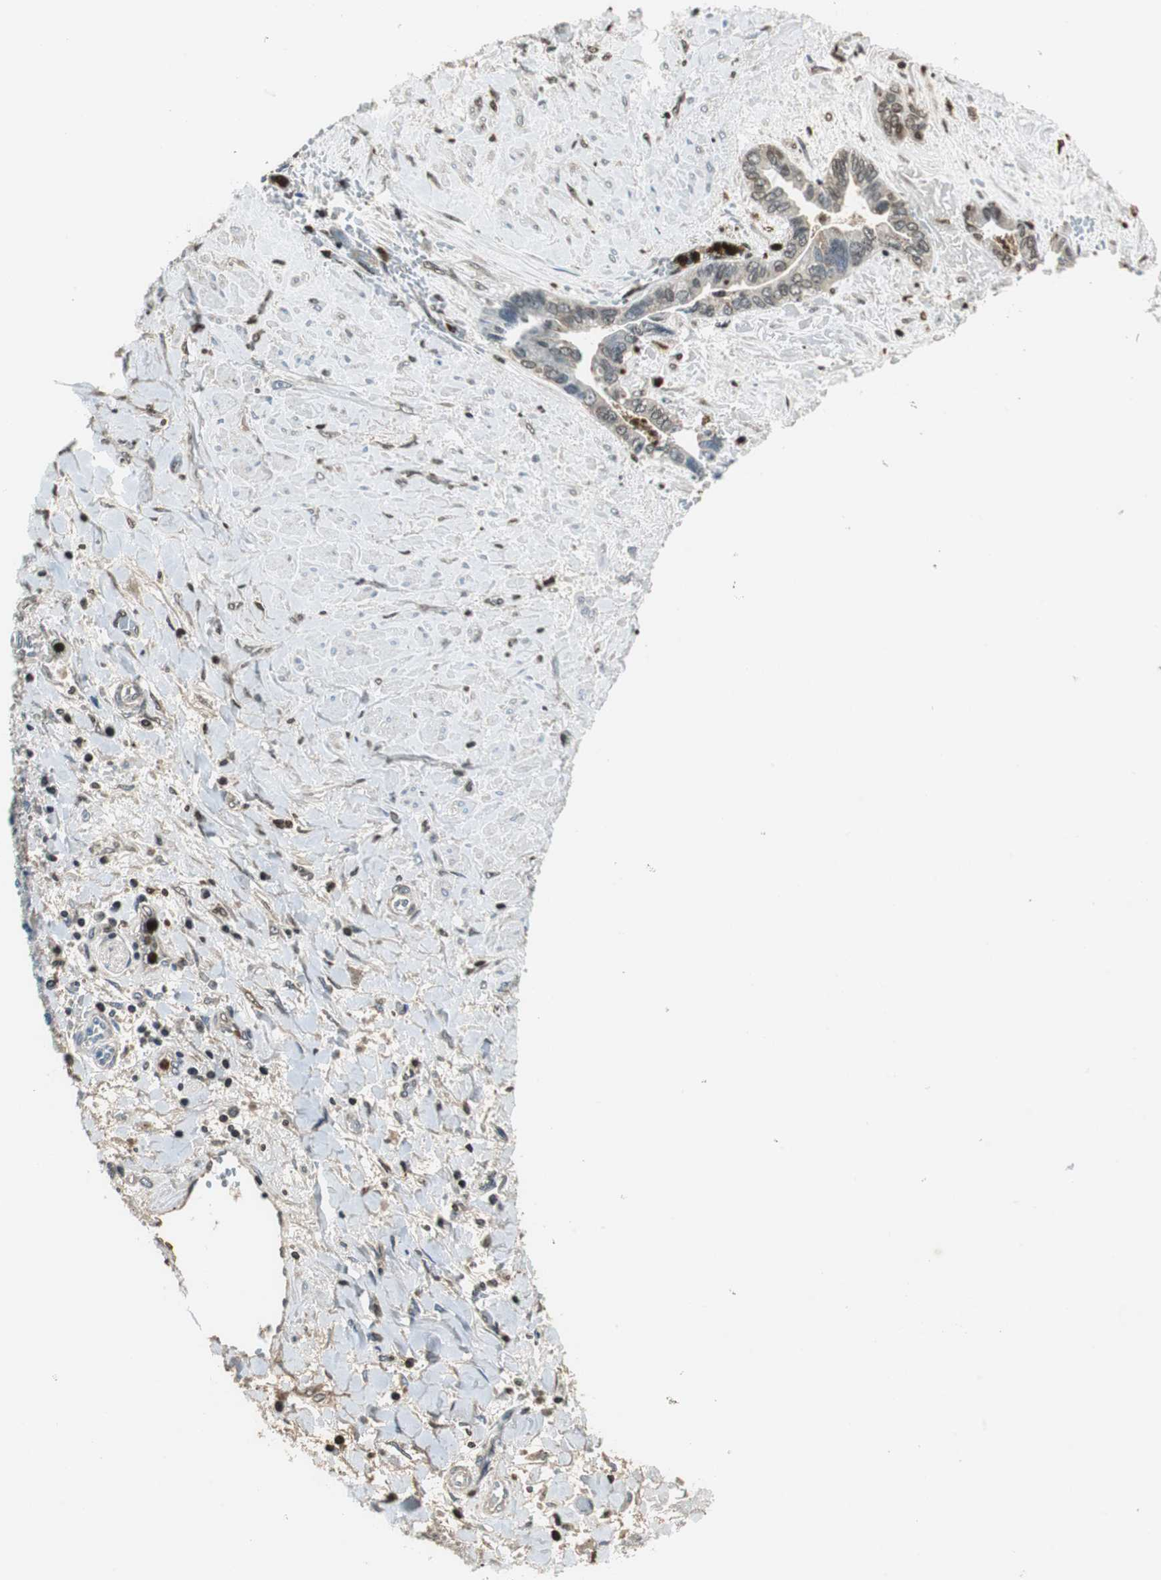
{"staining": {"intensity": "weak", "quantity": "<25%", "location": "nuclear"}, "tissue": "liver cancer", "cell_type": "Tumor cells", "image_type": "cancer", "snomed": [{"axis": "morphology", "description": "Cholangiocarcinoma"}, {"axis": "topography", "description": "Liver"}], "caption": "Liver cancer (cholangiocarcinoma) was stained to show a protein in brown. There is no significant staining in tumor cells. (Brightfield microscopy of DAB IHC at high magnification).", "gene": "ORM1", "patient": {"sex": "female", "age": 65}}